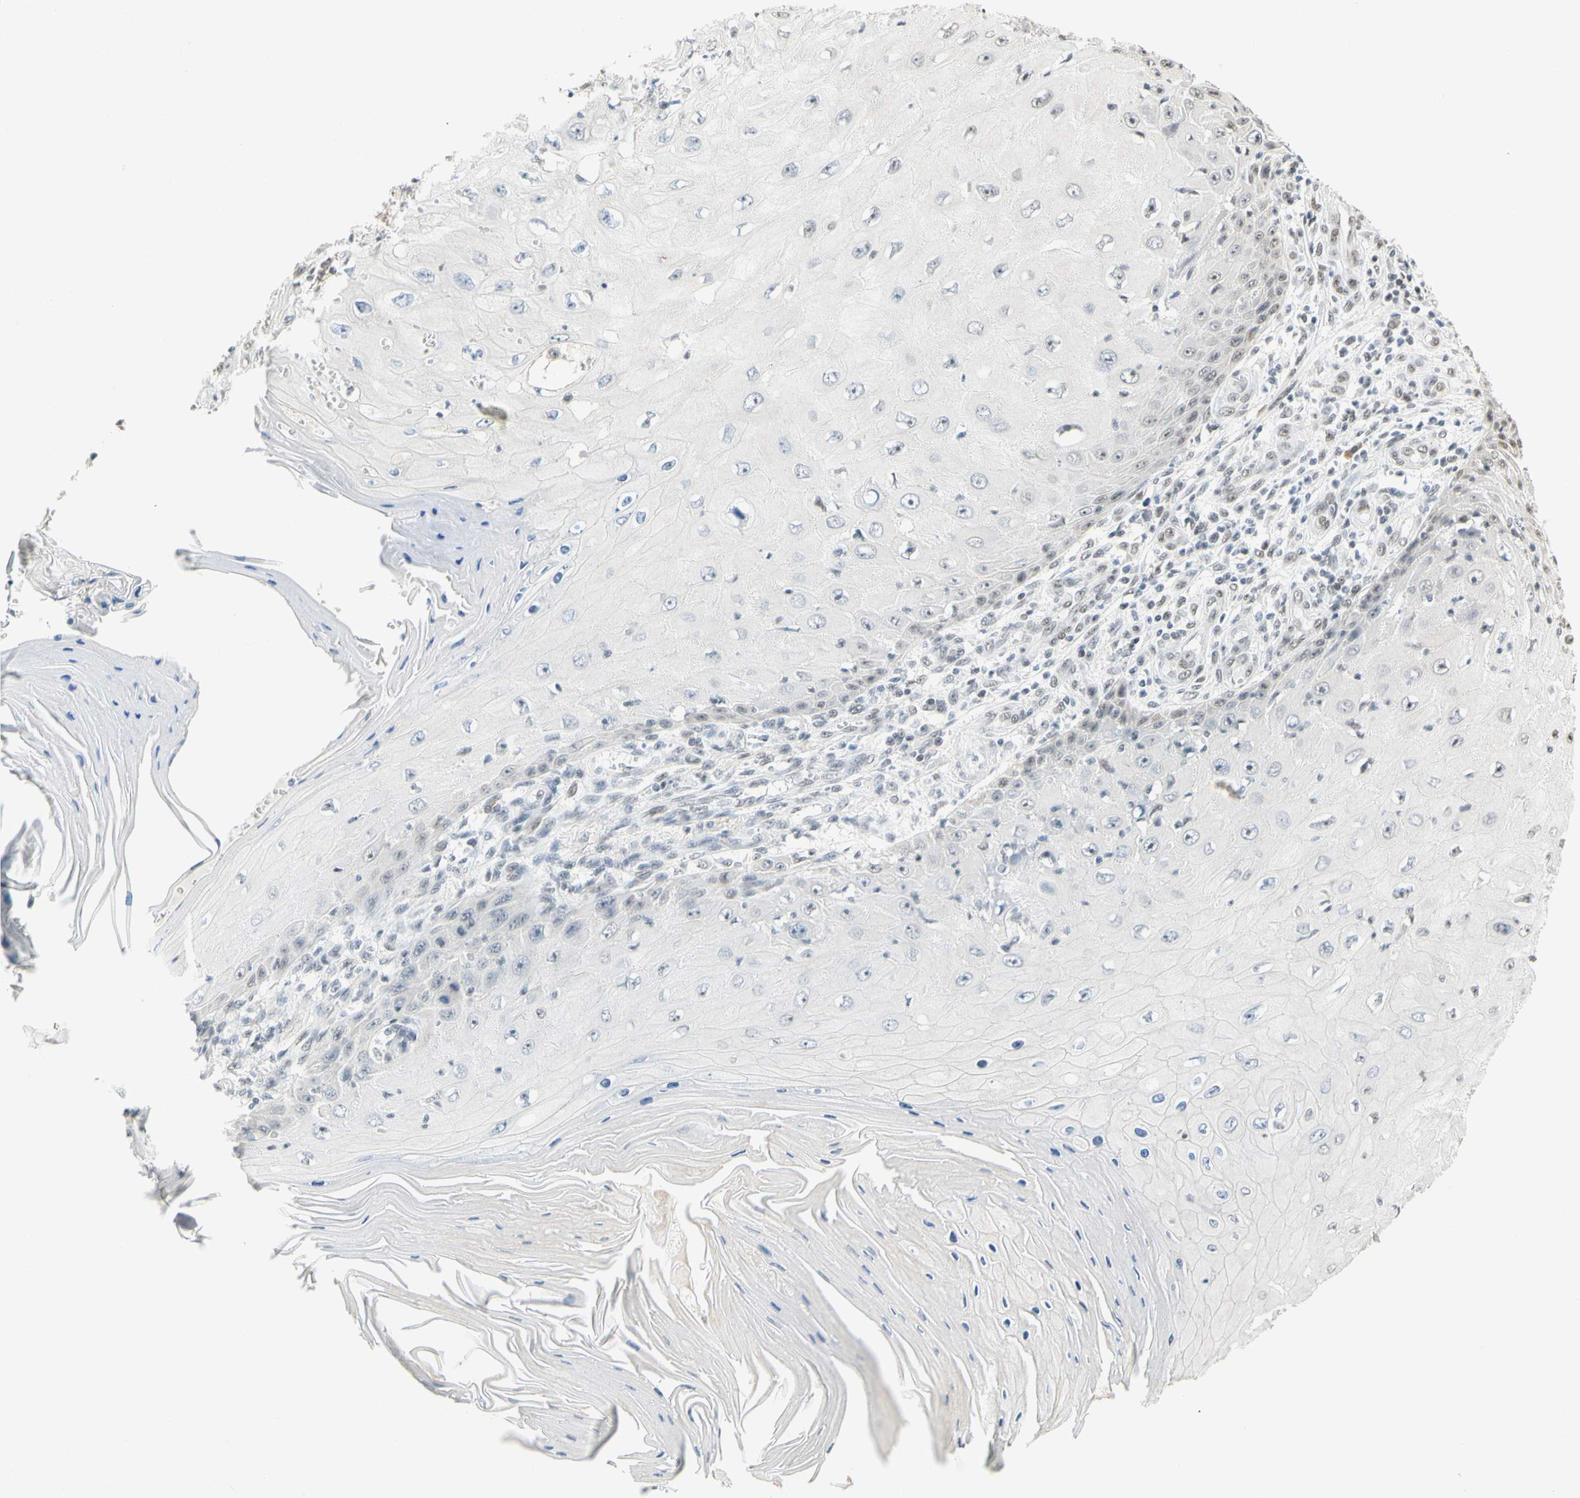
{"staining": {"intensity": "negative", "quantity": "none", "location": "none"}, "tissue": "skin cancer", "cell_type": "Tumor cells", "image_type": "cancer", "snomed": [{"axis": "morphology", "description": "Squamous cell carcinoma, NOS"}, {"axis": "topography", "description": "Skin"}], "caption": "The immunohistochemistry micrograph has no significant positivity in tumor cells of squamous cell carcinoma (skin) tissue.", "gene": "ZSCAN16", "patient": {"sex": "female", "age": 73}}